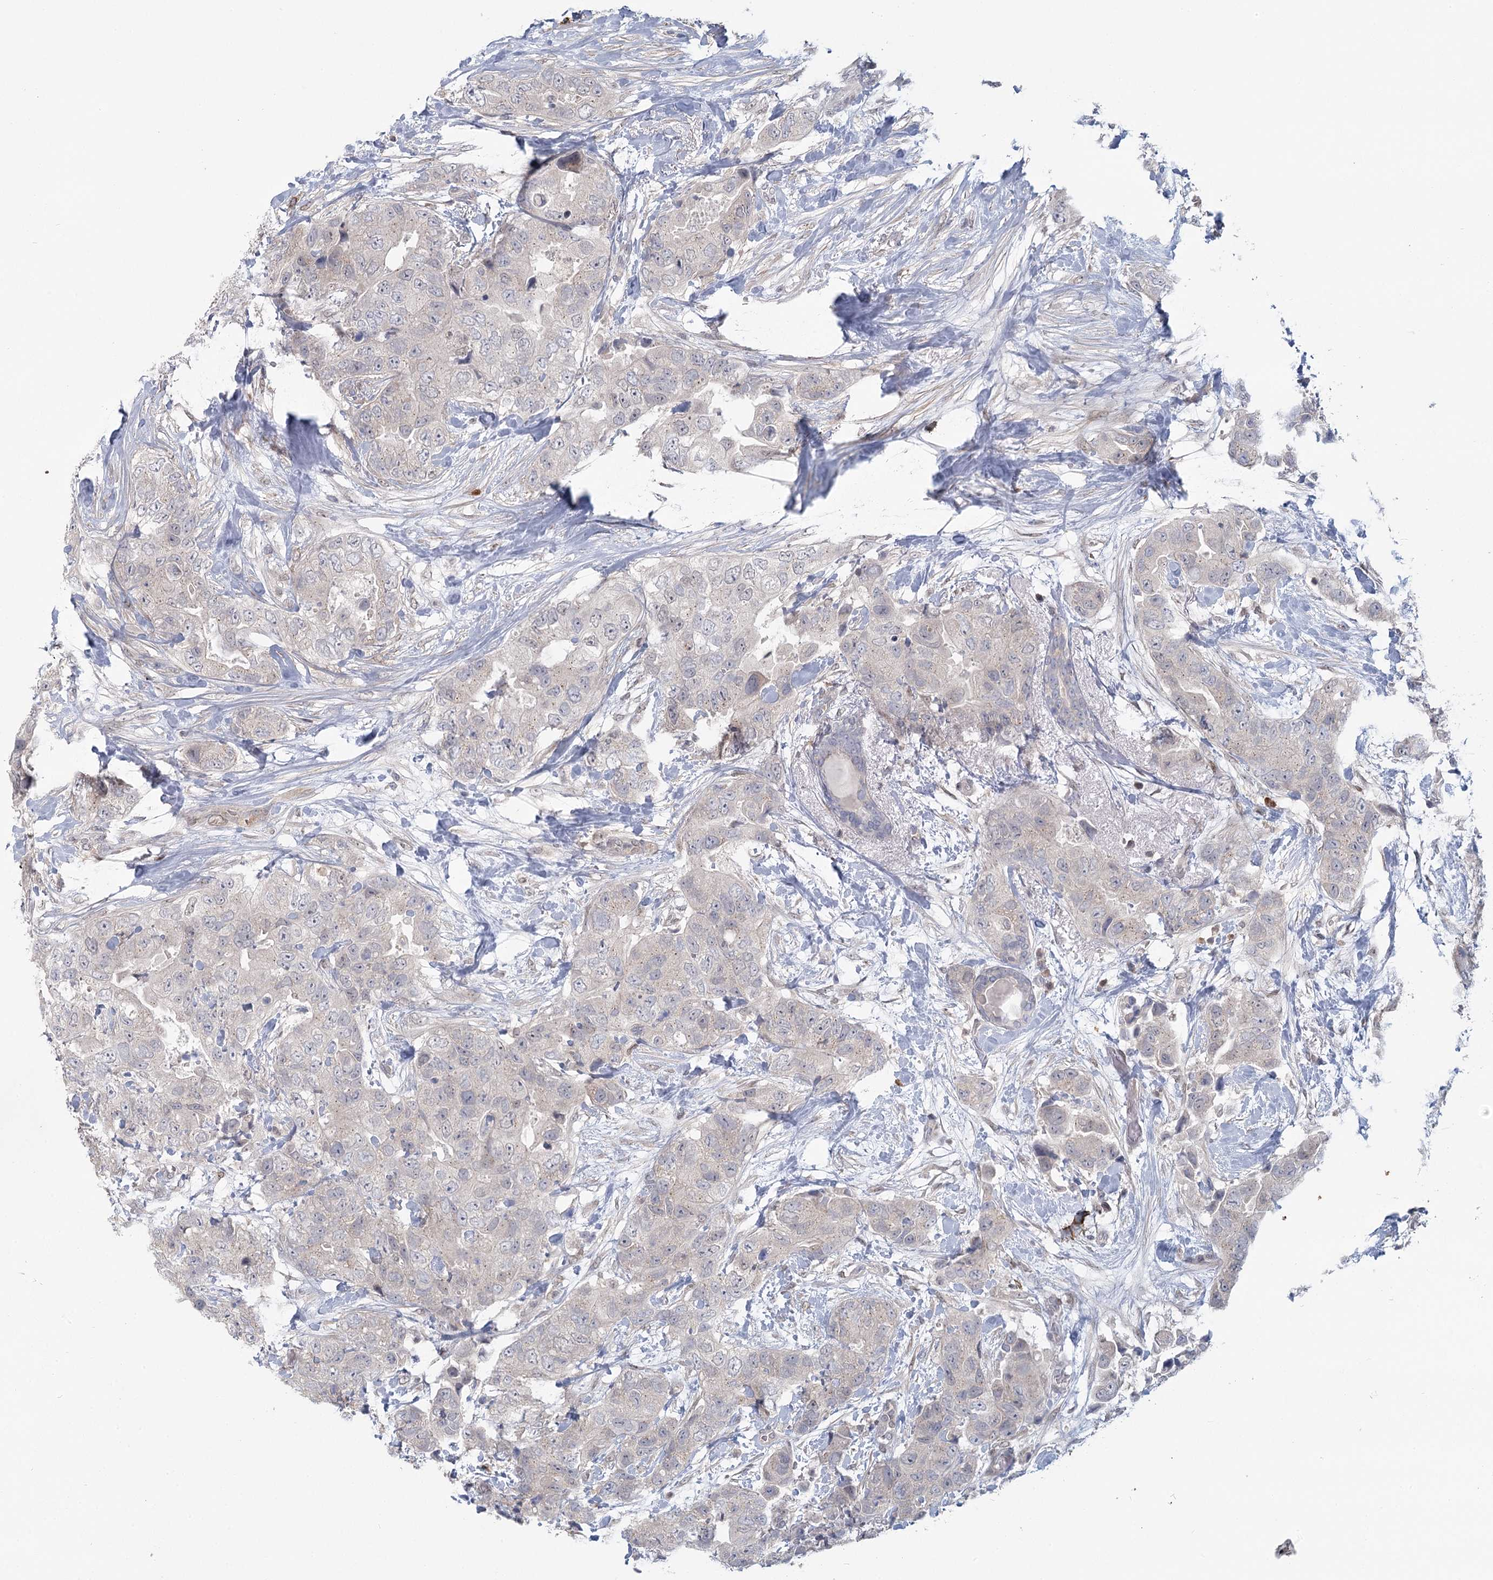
{"staining": {"intensity": "negative", "quantity": "none", "location": "none"}, "tissue": "breast cancer", "cell_type": "Tumor cells", "image_type": "cancer", "snomed": [{"axis": "morphology", "description": "Duct carcinoma"}, {"axis": "topography", "description": "Breast"}], "caption": "Tumor cells show no significant protein staining in breast invasive ductal carcinoma. (Immunohistochemistry (ihc), brightfield microscopy, high magnification).", "gene": "USP11", "patient": {"sex": "female", "age": 62}}